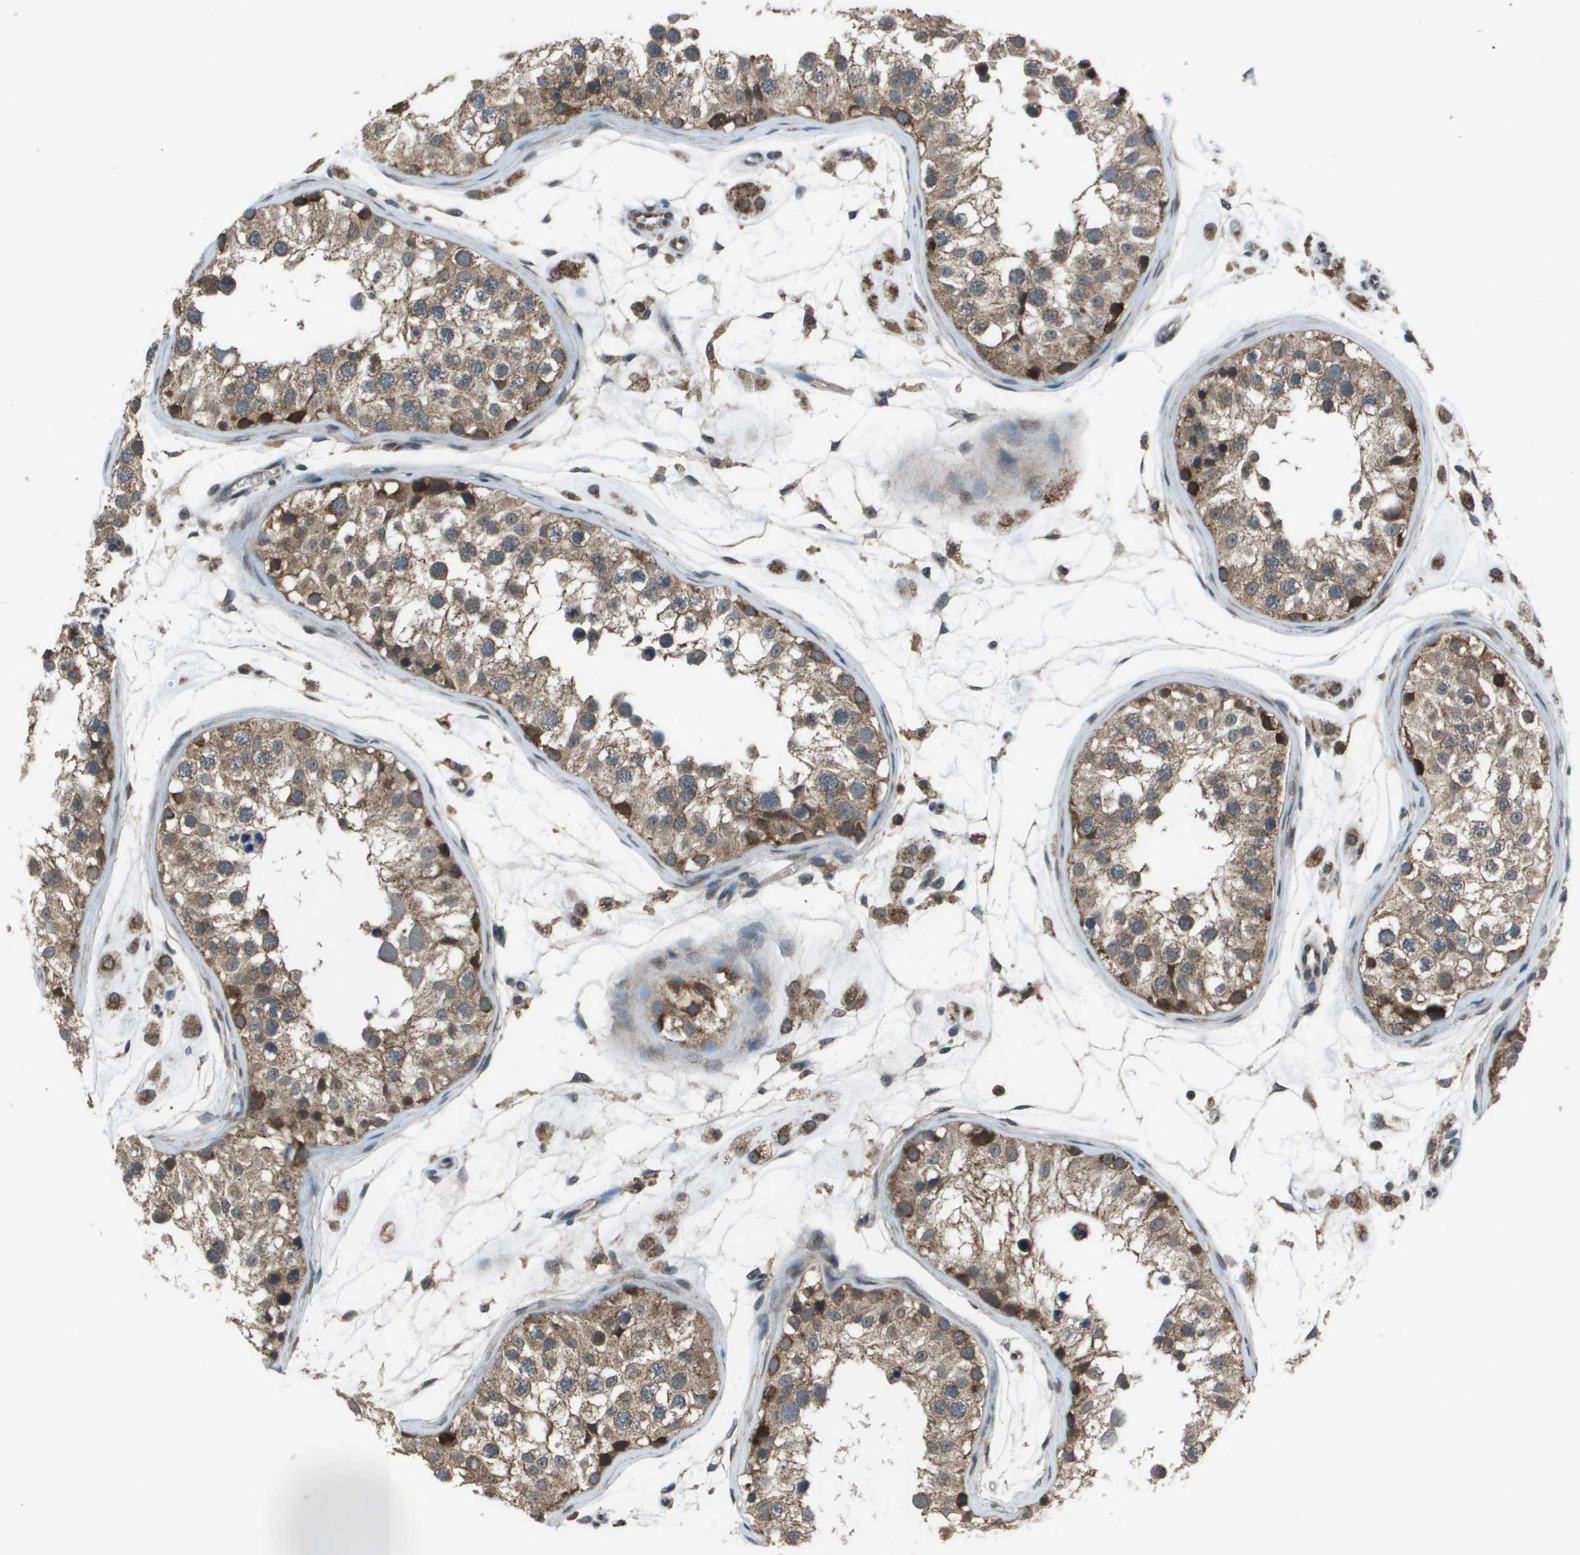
{"staining": {"intensity": "moderate", "quantity": ">75%", "location": "cytoplasmic/membranous"}, "tissue": "testis", "cell_type": "Cells in seminiferous ducts", "image_type": "normal", "snomed": [{"axis": "morphology", "description": "Normal tissue, NOS"}, {"axis": "morphology", "description": "Adenocarcinoma, metastatic, NOS"}, {"axis": "topography", "description": "Testis"}], "caption": "Testis stained for a protein (brown) exhibits moderate cytoplasmic/membranous positive positivity in about >75% of cells in seminiferous ducts.", "gene": "PPFIA1", "patient": {"sex": "male", "age": 26}}